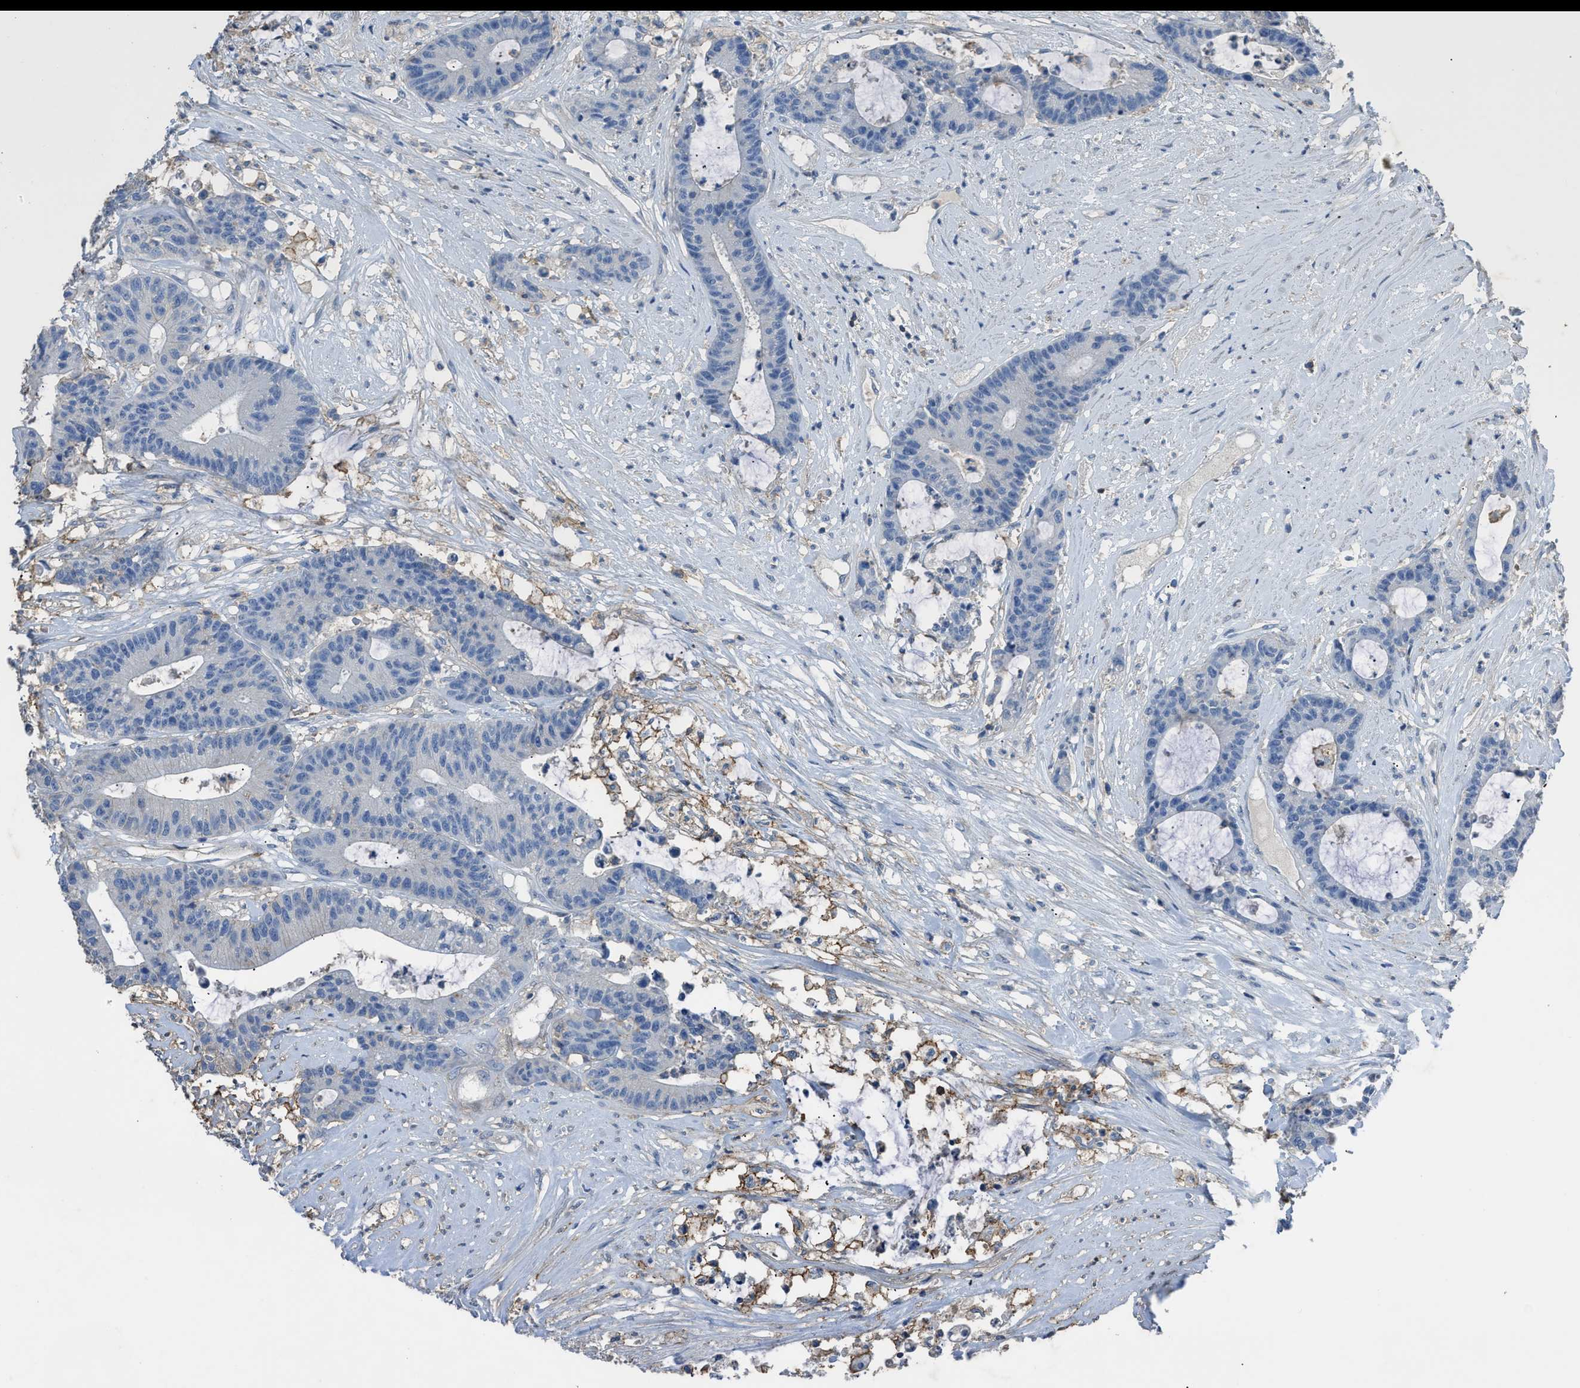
{"staining": {"intensity": "negative", "quantity": "none", "location": "none"}, "tissue": "colorectal cancer", "cell_type": "Tumor cells", "image_type": "cancer", "snomed": [{"axis": "morphology", "description": "Adenocarcinoma, NOS"}, {"axis": "topography", "description": "Colon"}], "caption": "IHC micrograph of neoplastic tissue: human colorectal adenocarcinoma stained with DAB (3,3'-diaminobenzidine) displays no significant protein positivity in tumor cells.", "gene": "OR51E1", "patient": {"sex": "female", "age": 84}}